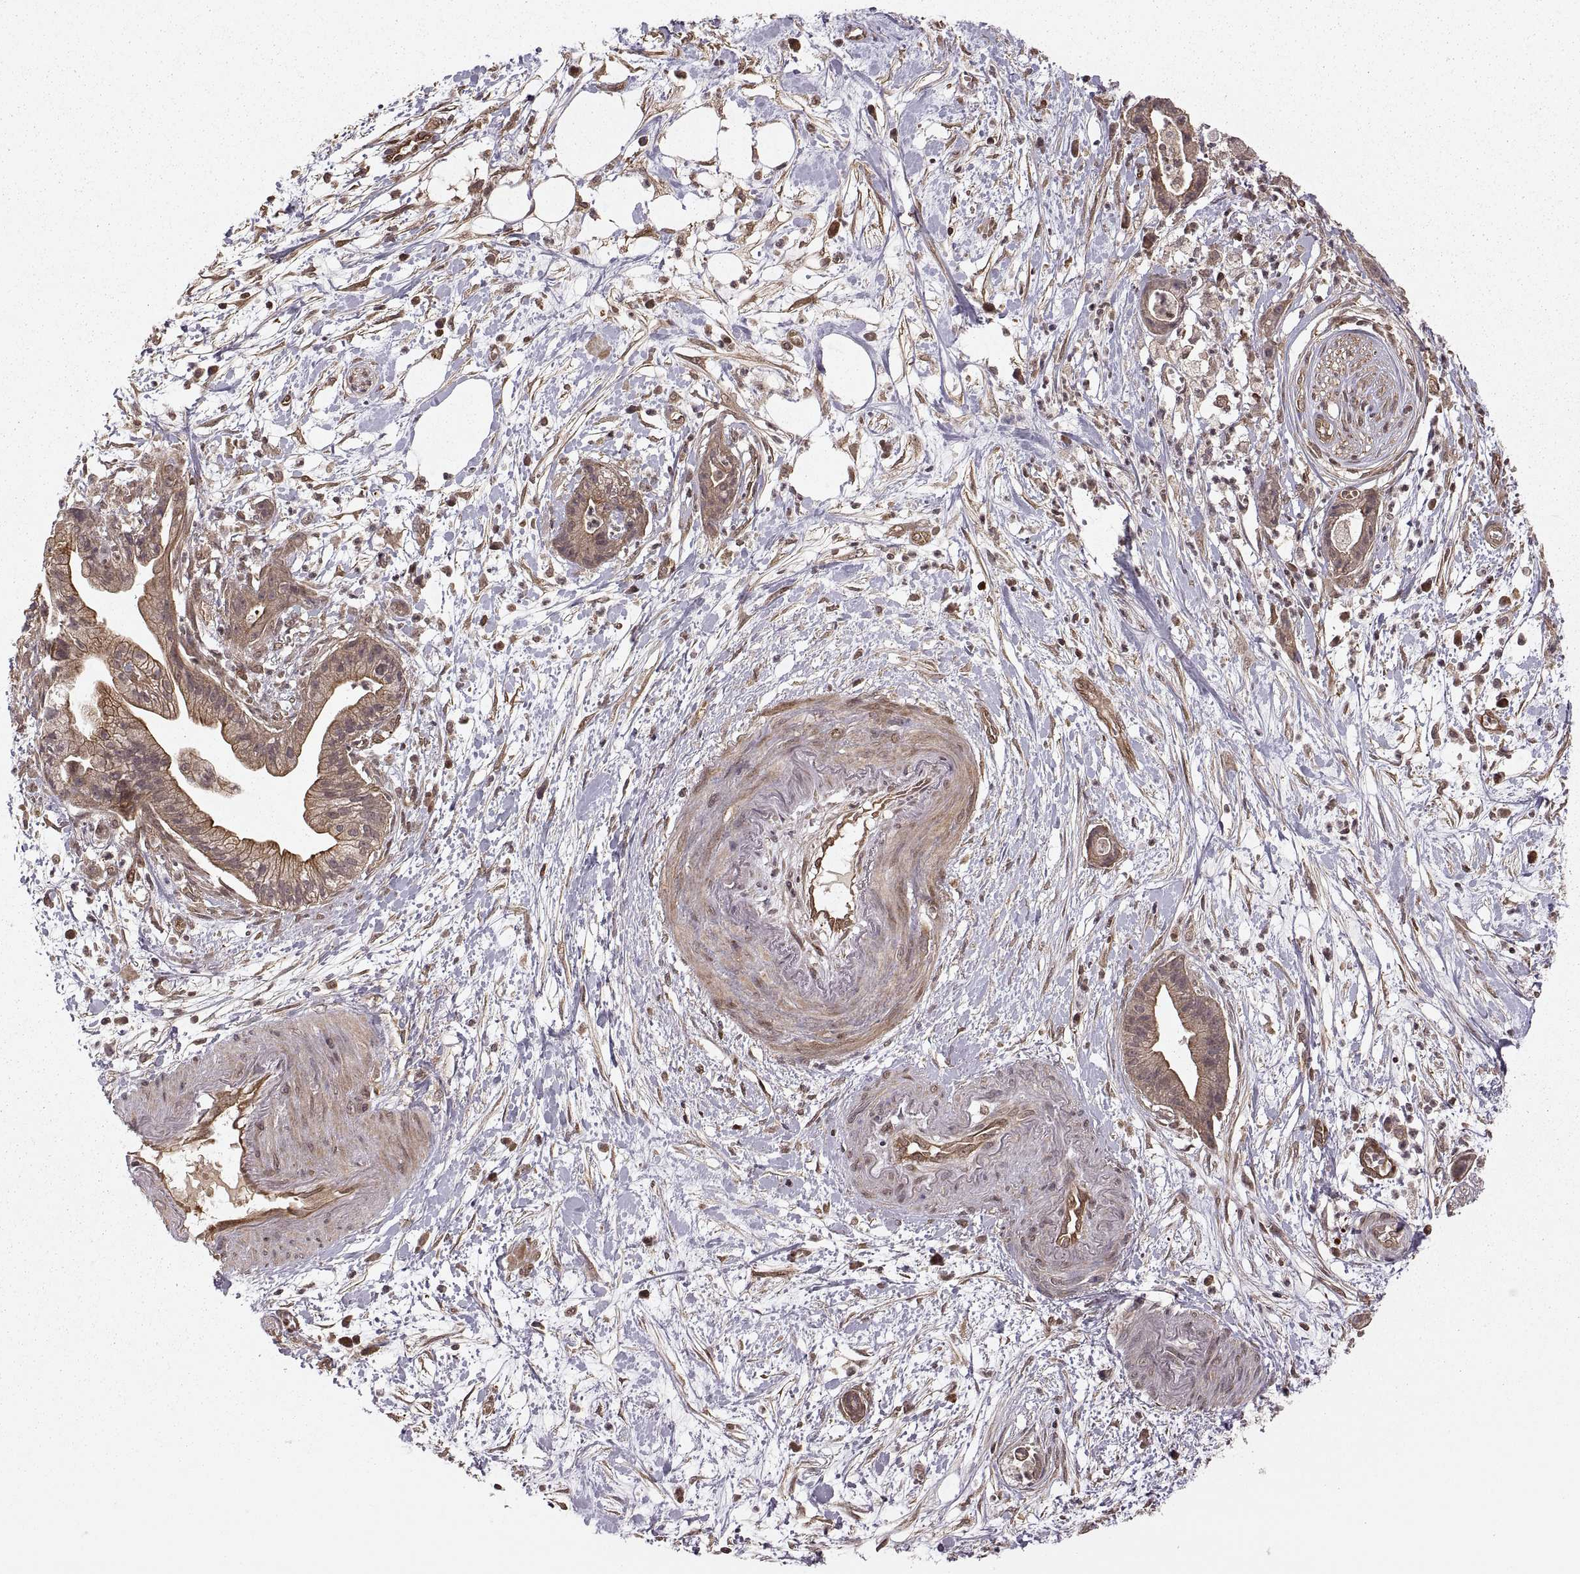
{"staining": {"intensity": "moderate", "quantity": ">75%", "location": "cytoplasmic/membranous"}, "tissue": "pancreatic cancer", "cell_type": "Tumor cells", "image_type": "cancer", "snomed": [{"axis": "morphology", "description": "Normal tissue, NOS"}, {"axis": "morphology", "description": "Adenocarcinoma, NOS"}, {"axis": "topography", "description": "Lymph node"}, {"axis": "topography", "description": "Pancreas"}], "caption": "Immunohistochemistry (IHC) photomicrograph of neoplastic tissue: human pancreatic cancer (adenocarcinoma) stained using IHC exhibits medium levels of moderate protein expression localized specifically in the cytoplasmic/membranous of tumor cells, appearing as a cytoplasmic/membranous brown color.", "gene": "DEDD", "patient": {"sex": "female", "age": 58}}